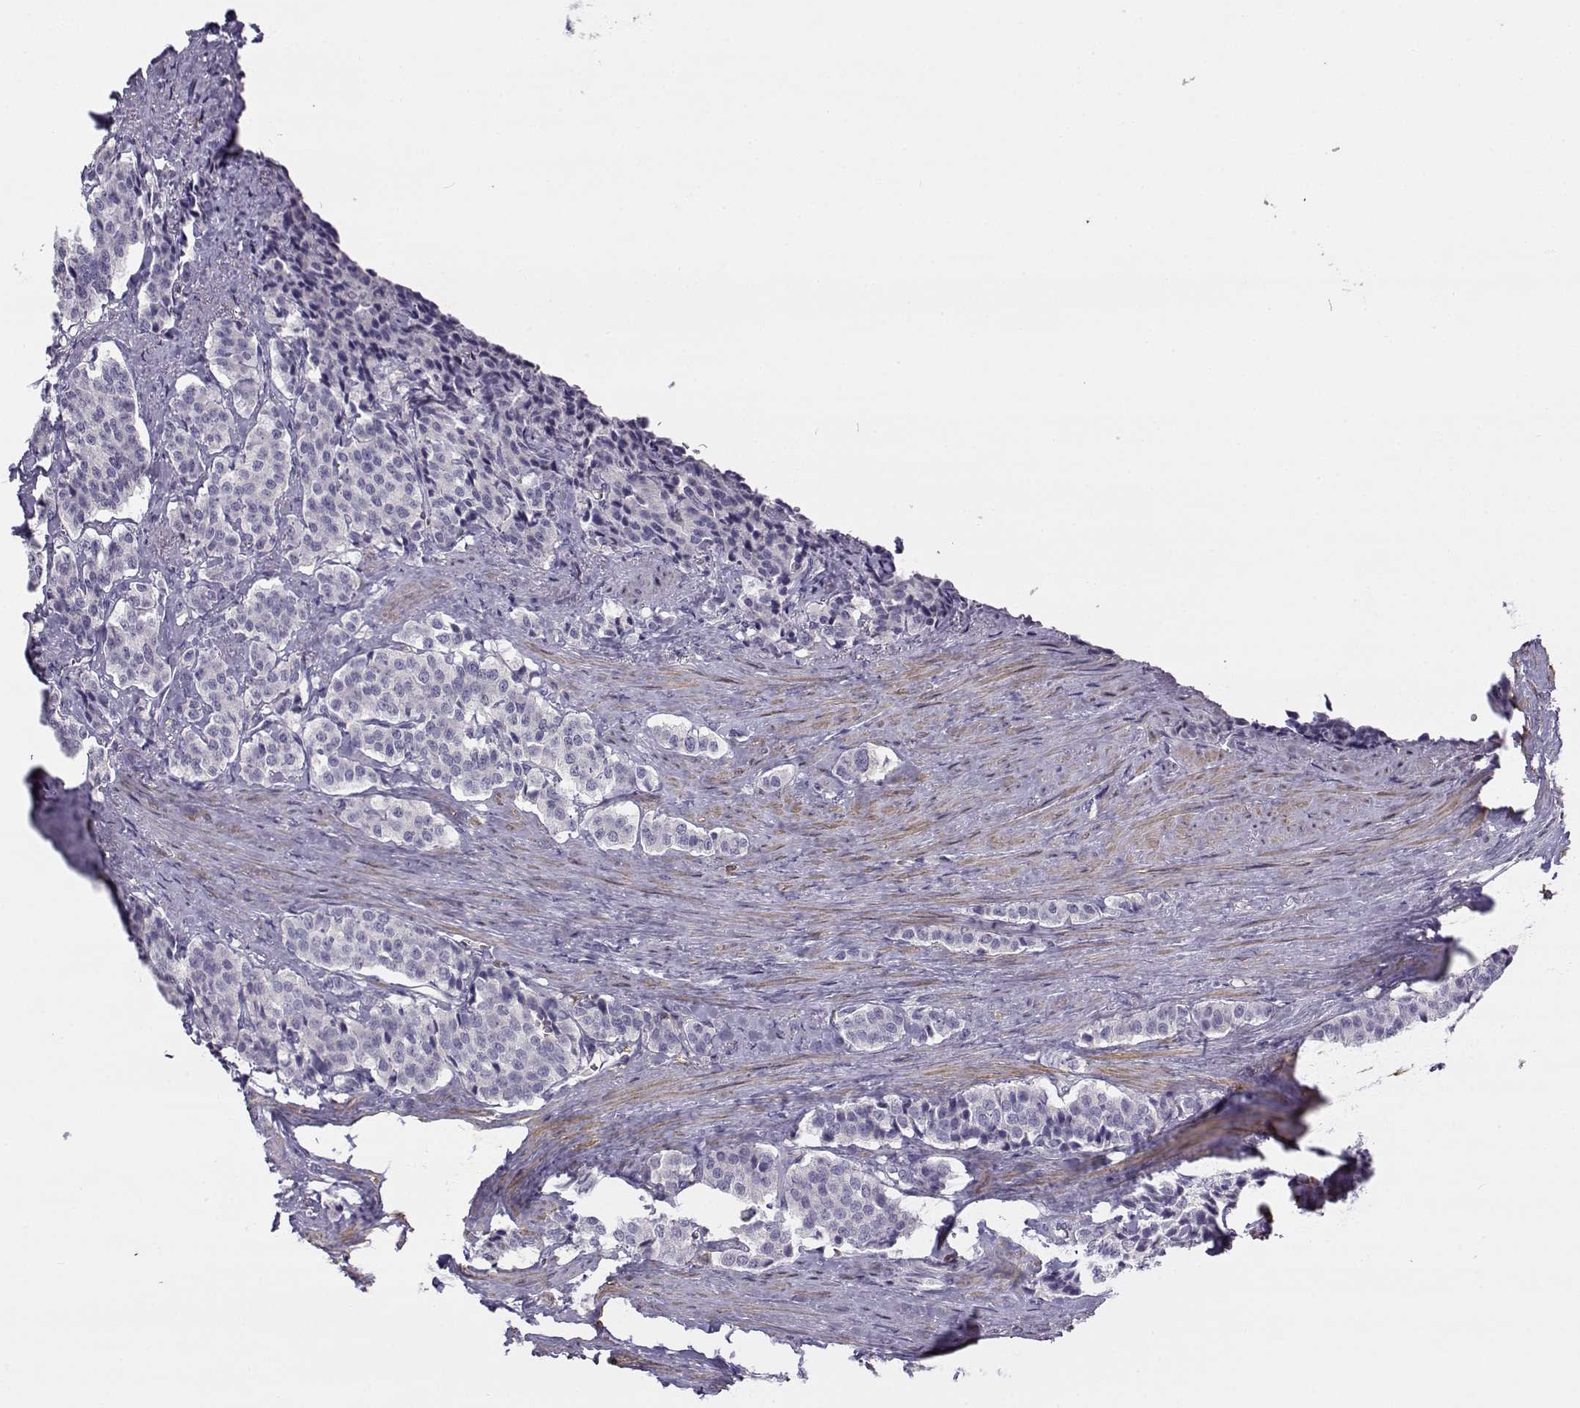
{"staining": {"intensity": "negative", "quantity": "none", "location": "none"}, "tissue": "carcinoid", "cell_type": "Tumor cells", "image_type": "cancer", "snomed": [{"axis": "morphology", "description": "Carcinoid, malignant, NOS"}, {"axis": "topography", "description": "Small intestine"}], "caption": "A histopathology image of human carcinoid is negative for staining in tumor cells.", "gene": "UCP3", "patient": {"sex": "female", "age": 58}}